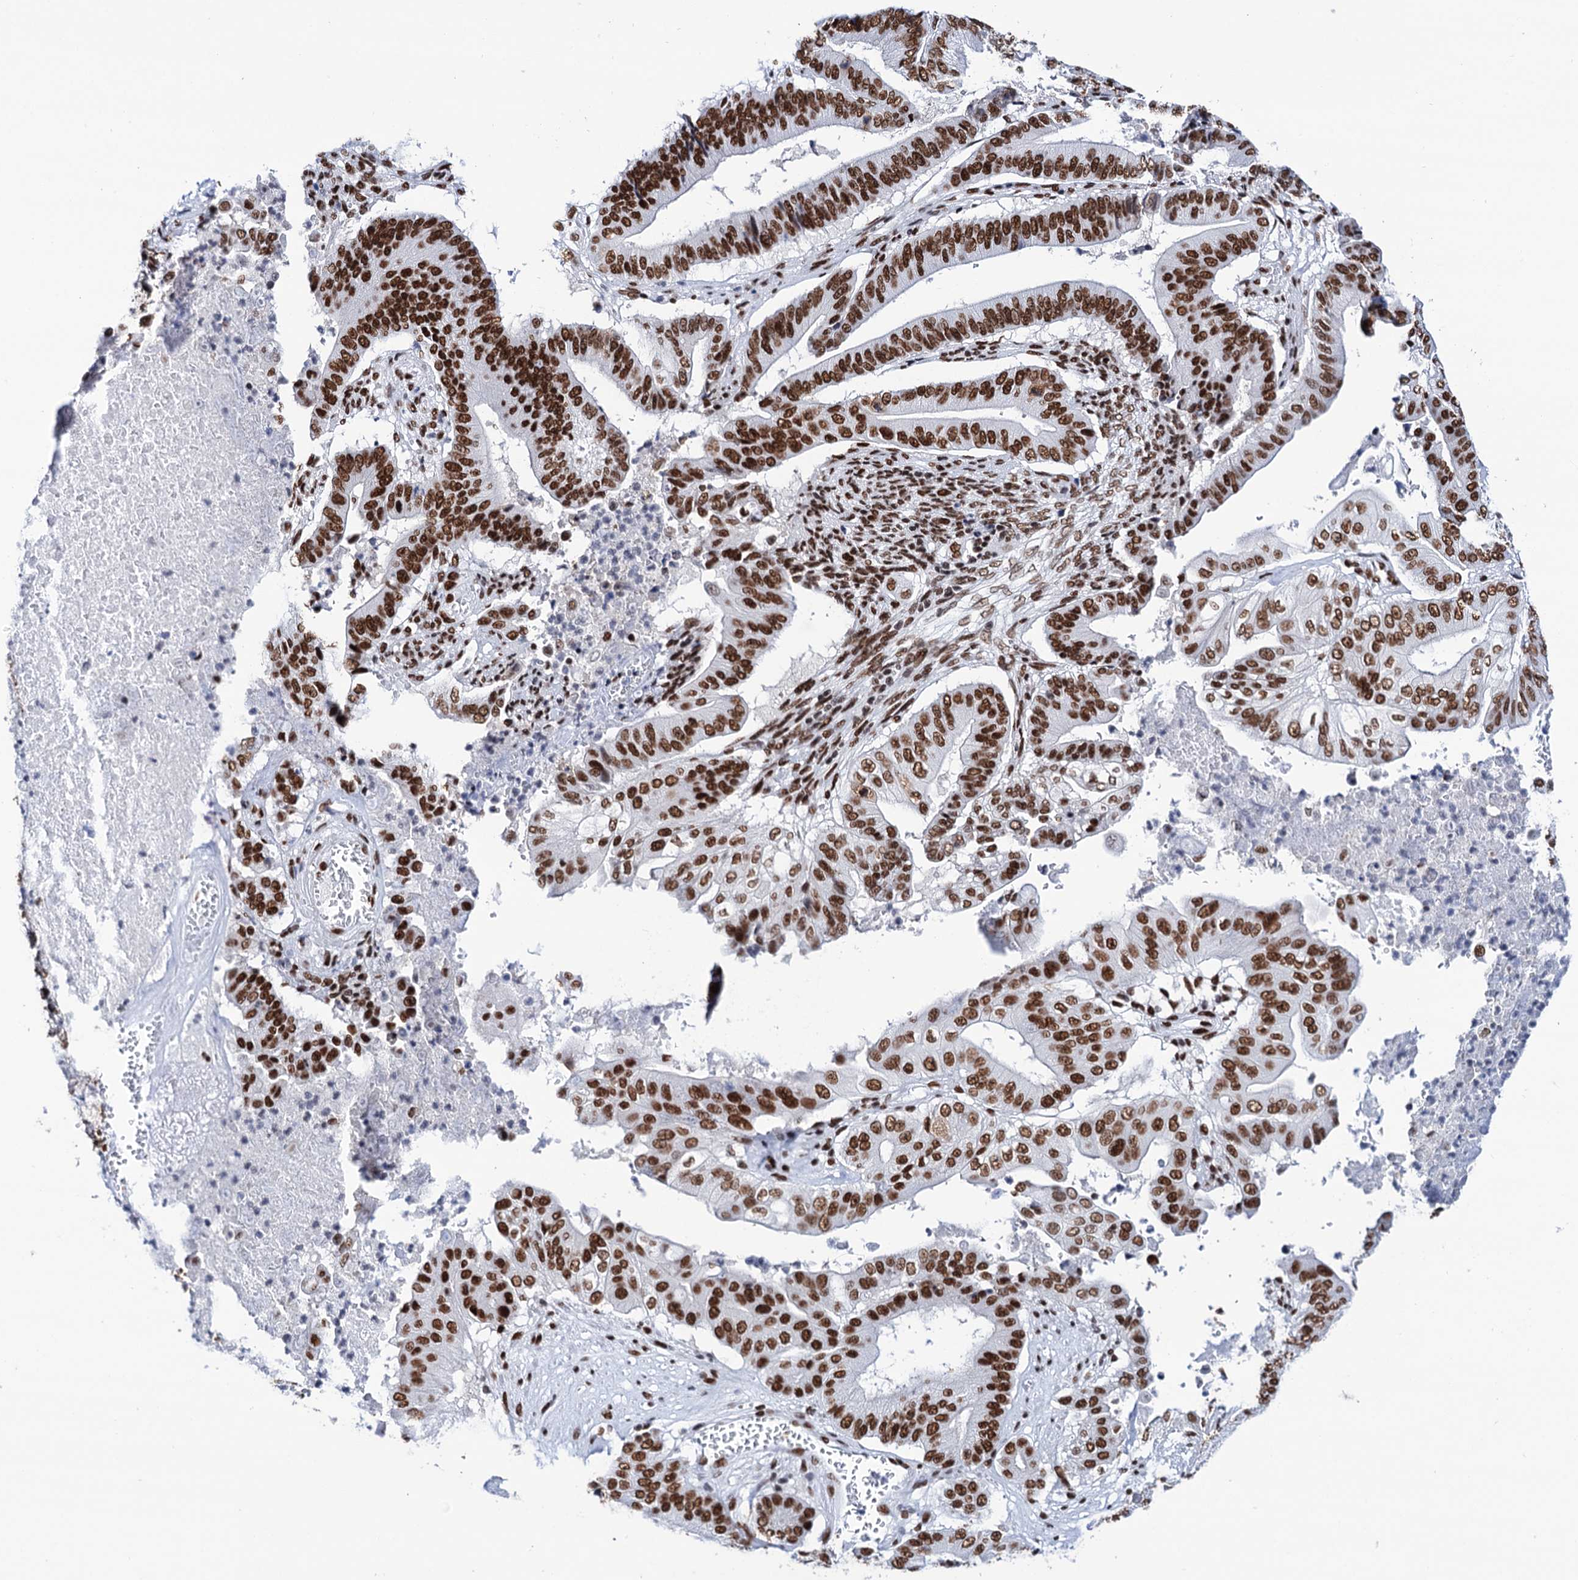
{"staining": {"intensity": "strong", "quantity": ">75%", "location": "nuclear"}, "tissue": "pancreatic cancer", "cell_type": "Tumor cells", "image_type": "cancer", "snomed": [{"axis": "morphology", "description": "Adenocarcinoma, NOS"}, {"axis": "topography", "description": "Pancreas"}], "caption": "Human pancreatic cancer (adenocarcinoma) stained with a brown dye displays strong nuclear positive staining in about >75% of tumor cells.", "gene": "MATR3", "patient": {"sex": "female", "age": 77}}